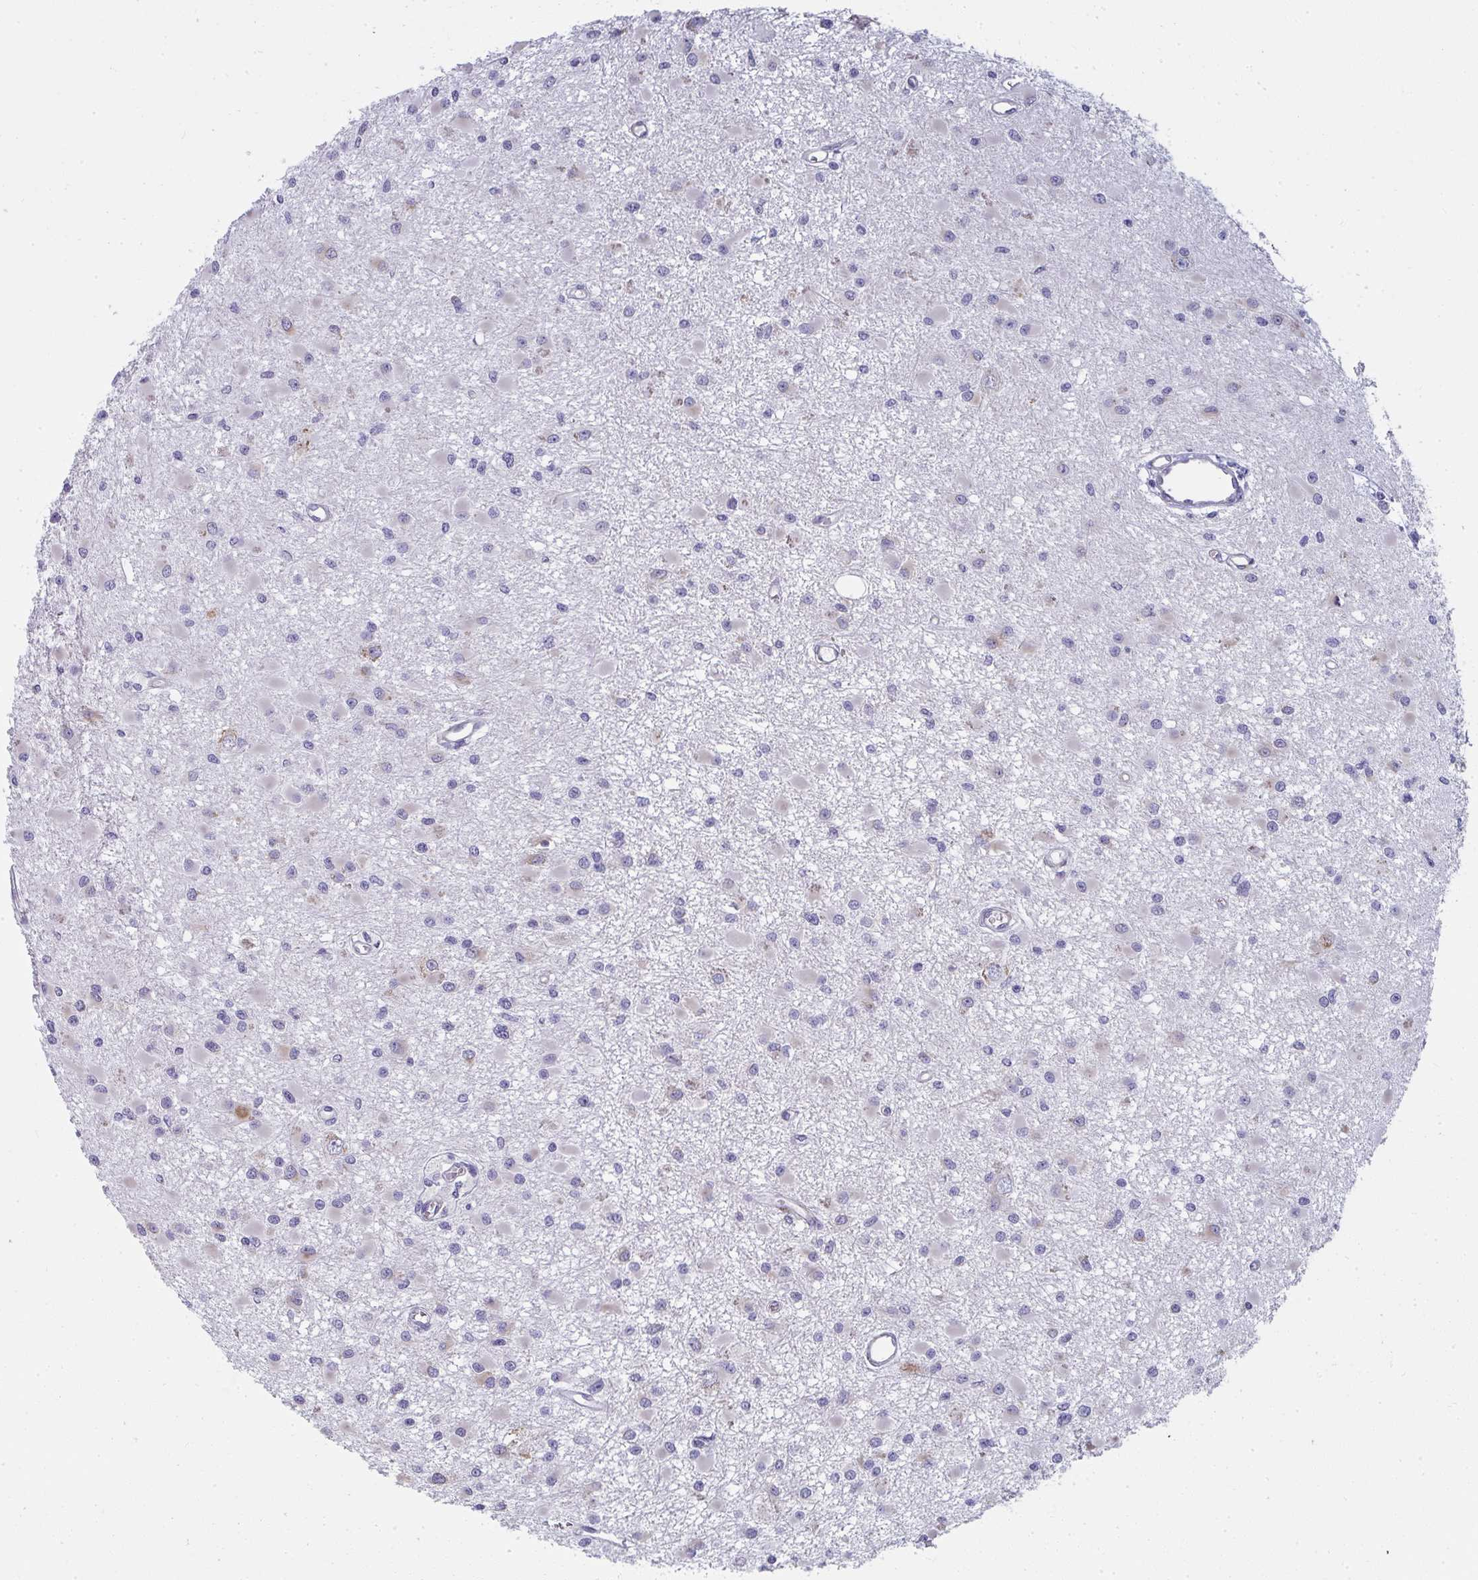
{"staining": {"intensity": "negative", "quantity": "none", "location": "none"}, "tissue": "glioma", "cell_type": "Tumor cells", "image_type": "cancer", "snomed": [{"axis": "morphology", "description": "Glioma, malignant, High grade"}, {"axis": "topography", "description": "Brain"}], "caption": "Tumor cells show no significant protein positivity in high-grade glioma (malignant).", "gene": "SHROOM1", "patient": {"sex": "male", "age": 54}}